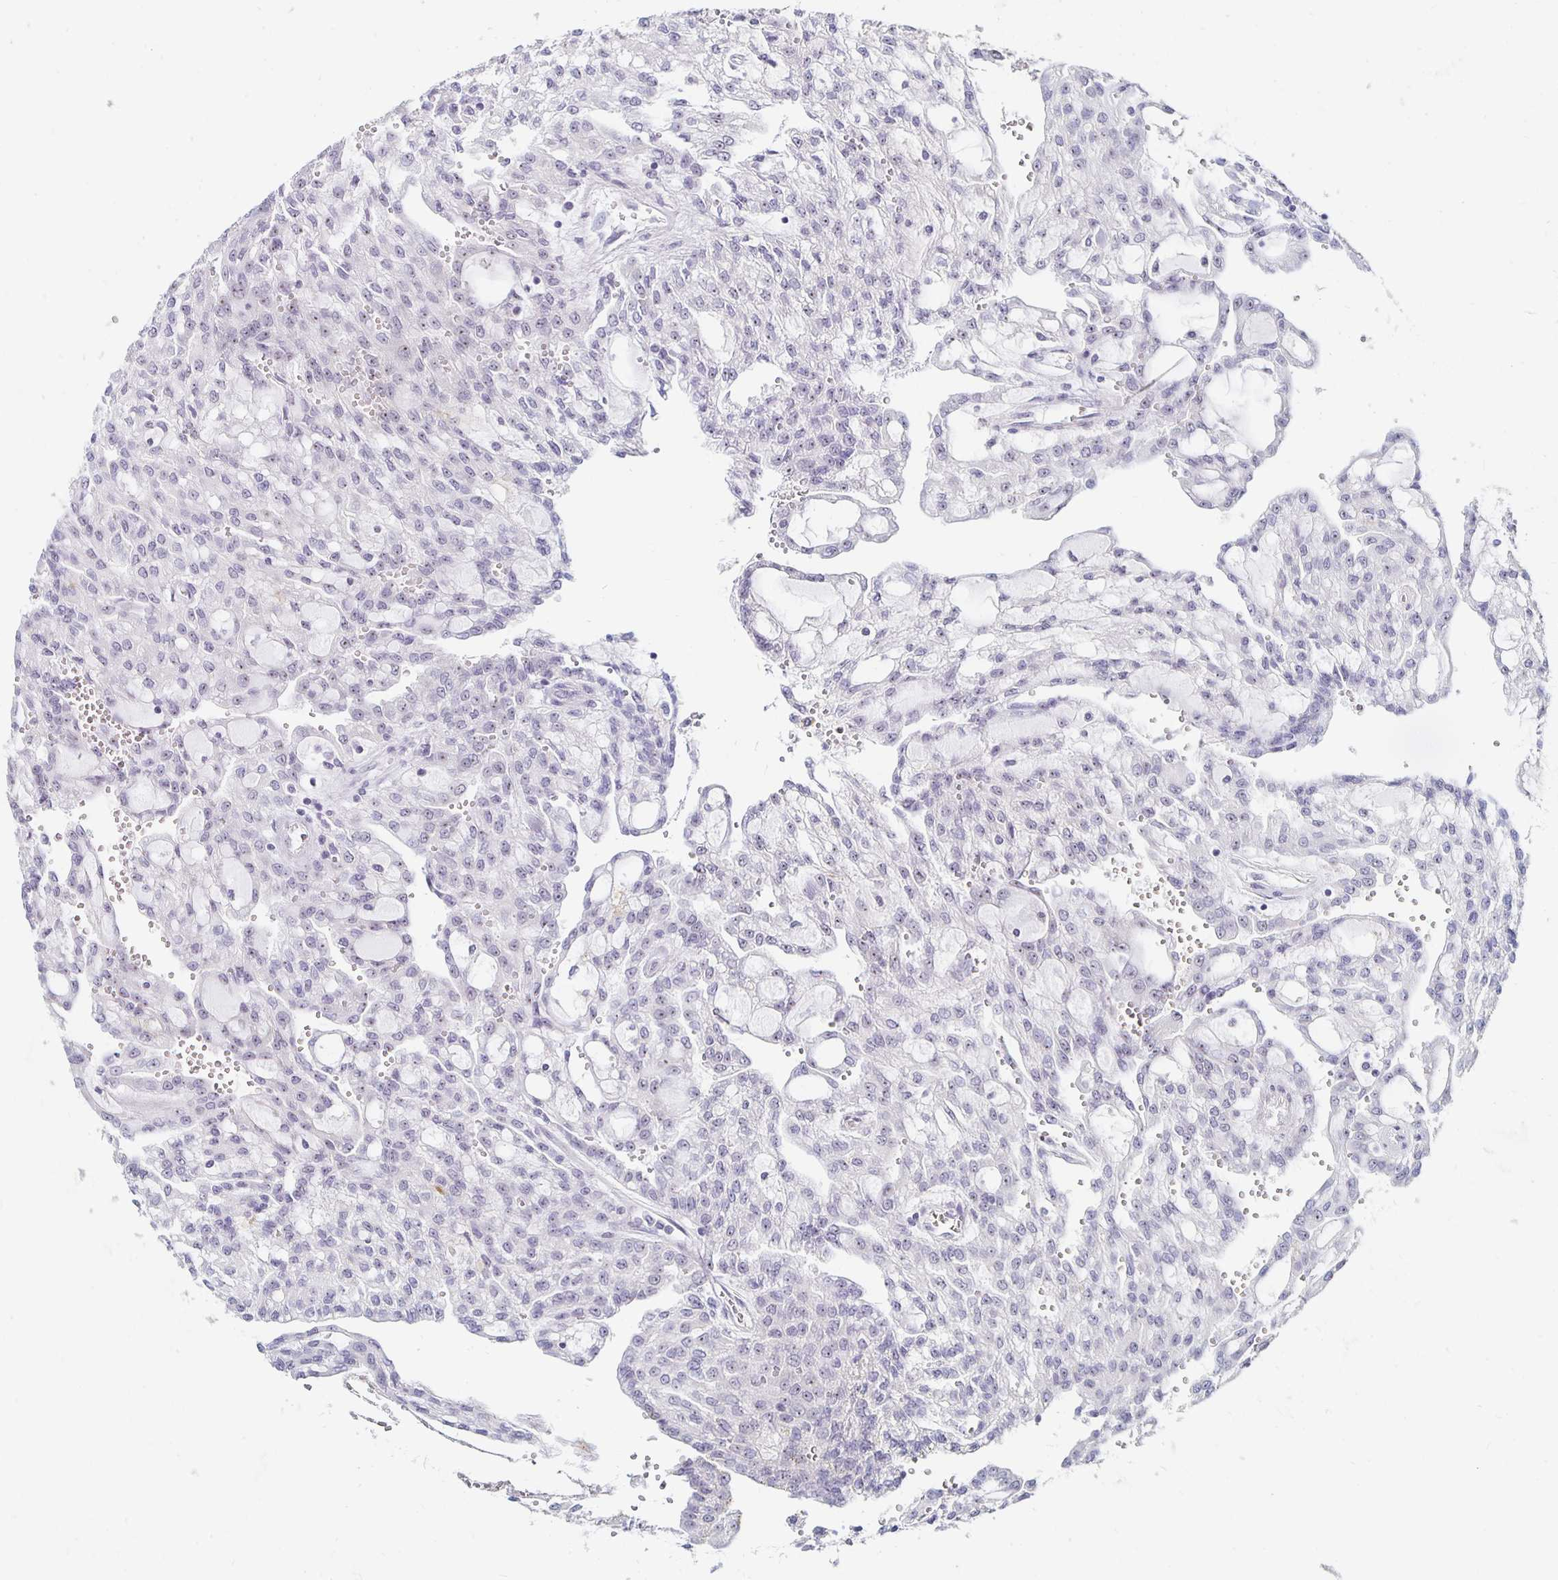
{"staining": {"intensity": "weak", "quantity": "25%-75%", "location": "nuclear"}, "tissue": "renal cancer", "cell_type": "Tumor cells", "image_type": "cancer", "snomed": [{"axis": "morphology", "description": "Adenocarcinoma, NOS"}, {"axis": "topography", "description": "Kidney"}], "caption": "Immunohistochemical staining of renal cancer exhibits low levels of weak nuclear protein positivity in about 25%-75% of tumor cells.", "gene": "NUP85", "patient": {"sex": "male", "age": 63}}